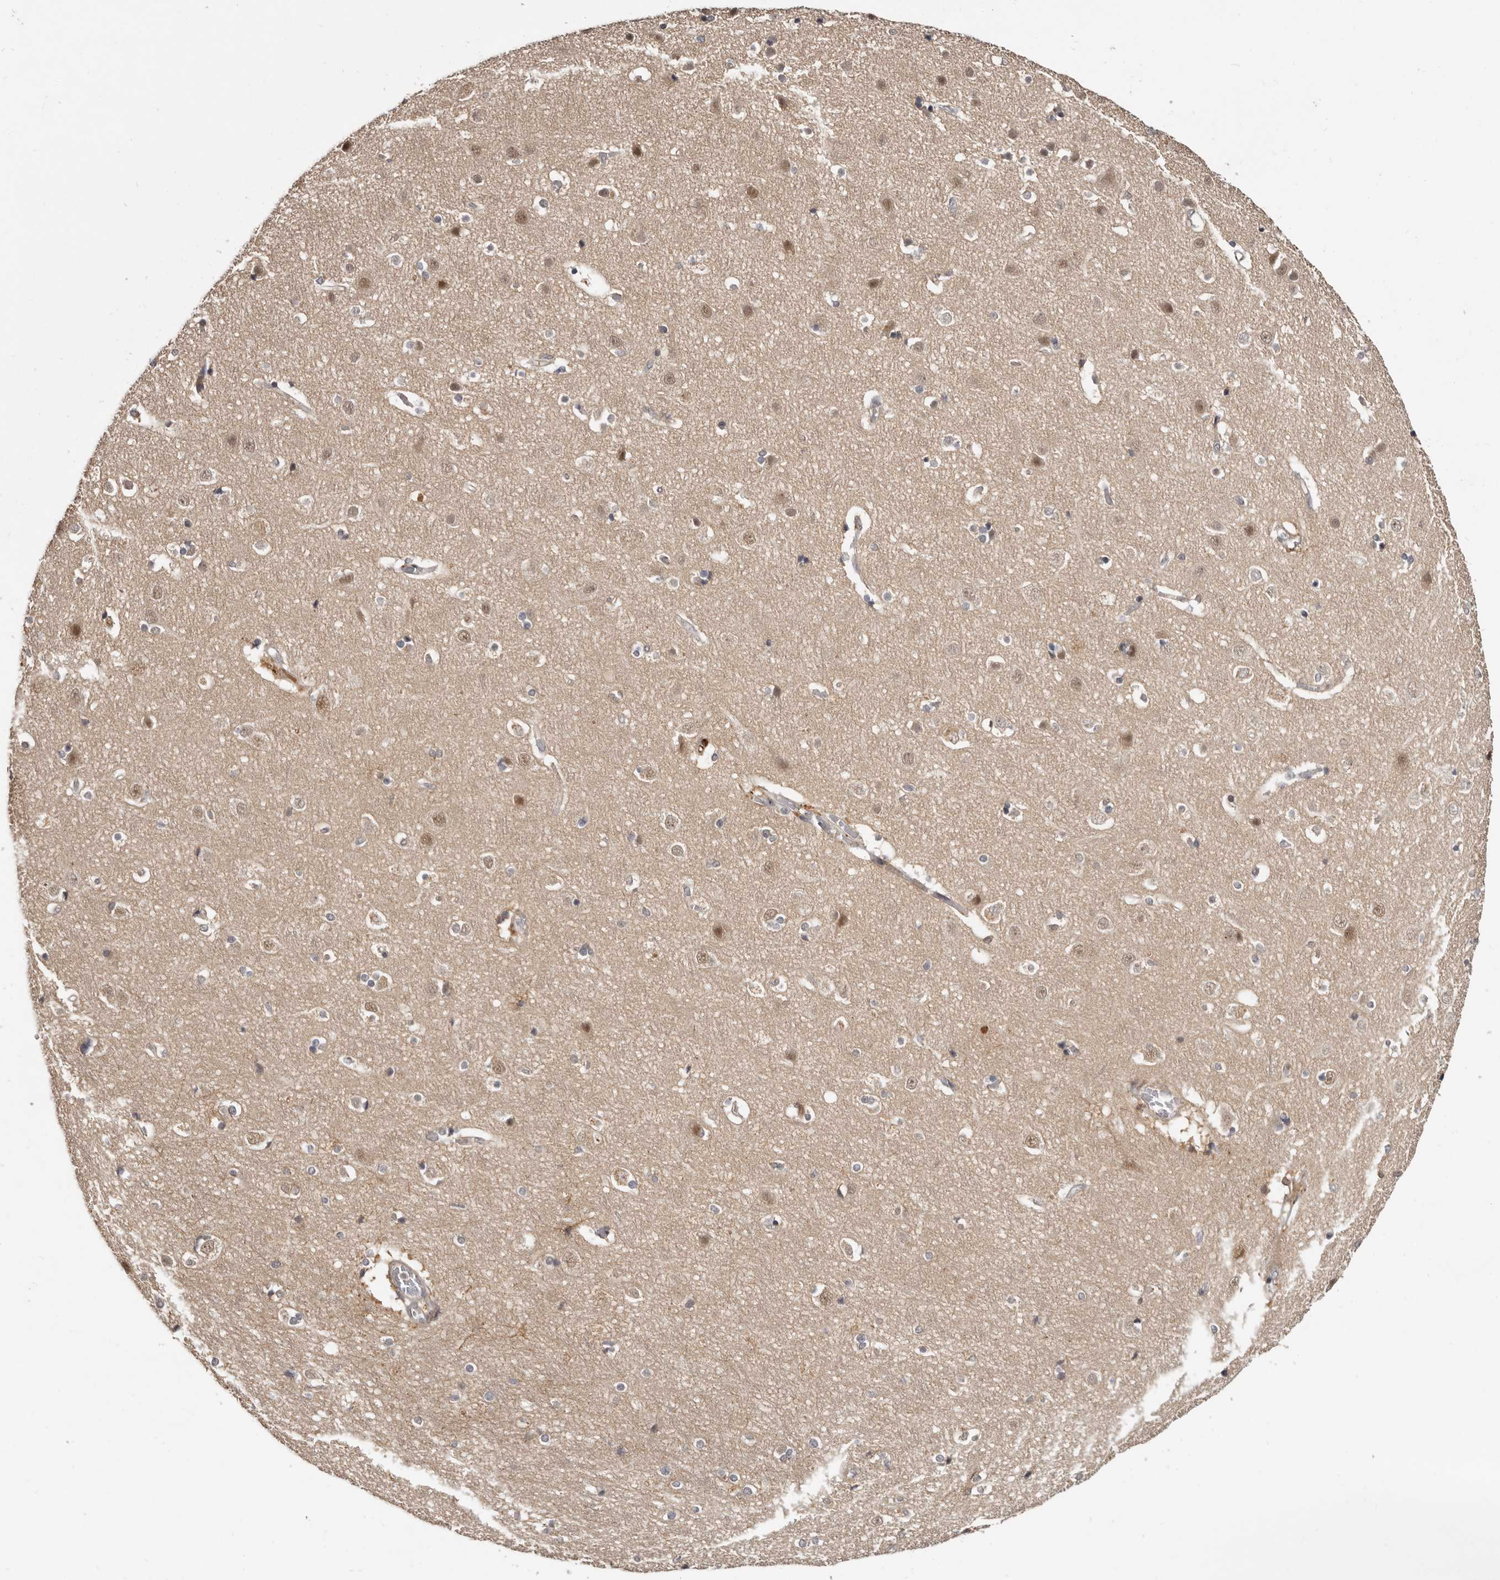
{"staining": {"intensity": "weak", "quantity": "25%-75%", "location": "cytoplasmic/membranous"}, "tissue": "cerebral cortex", "cell_type": "Endothelial cells", "image_type": "normal", "snomed": [{"axis": "morphology", "description": "Normal tissue, NOS"}, {"axis": "topography", "description": "Cerebral cortex"}], "caption": "The image reveals a brown stain indicating the presence of a protein in the cytoplasmic/membranous of endothelial cells in cerebral cortex.", "gene": "INAVA", "patient": {"sex": "male", "age": 54}}